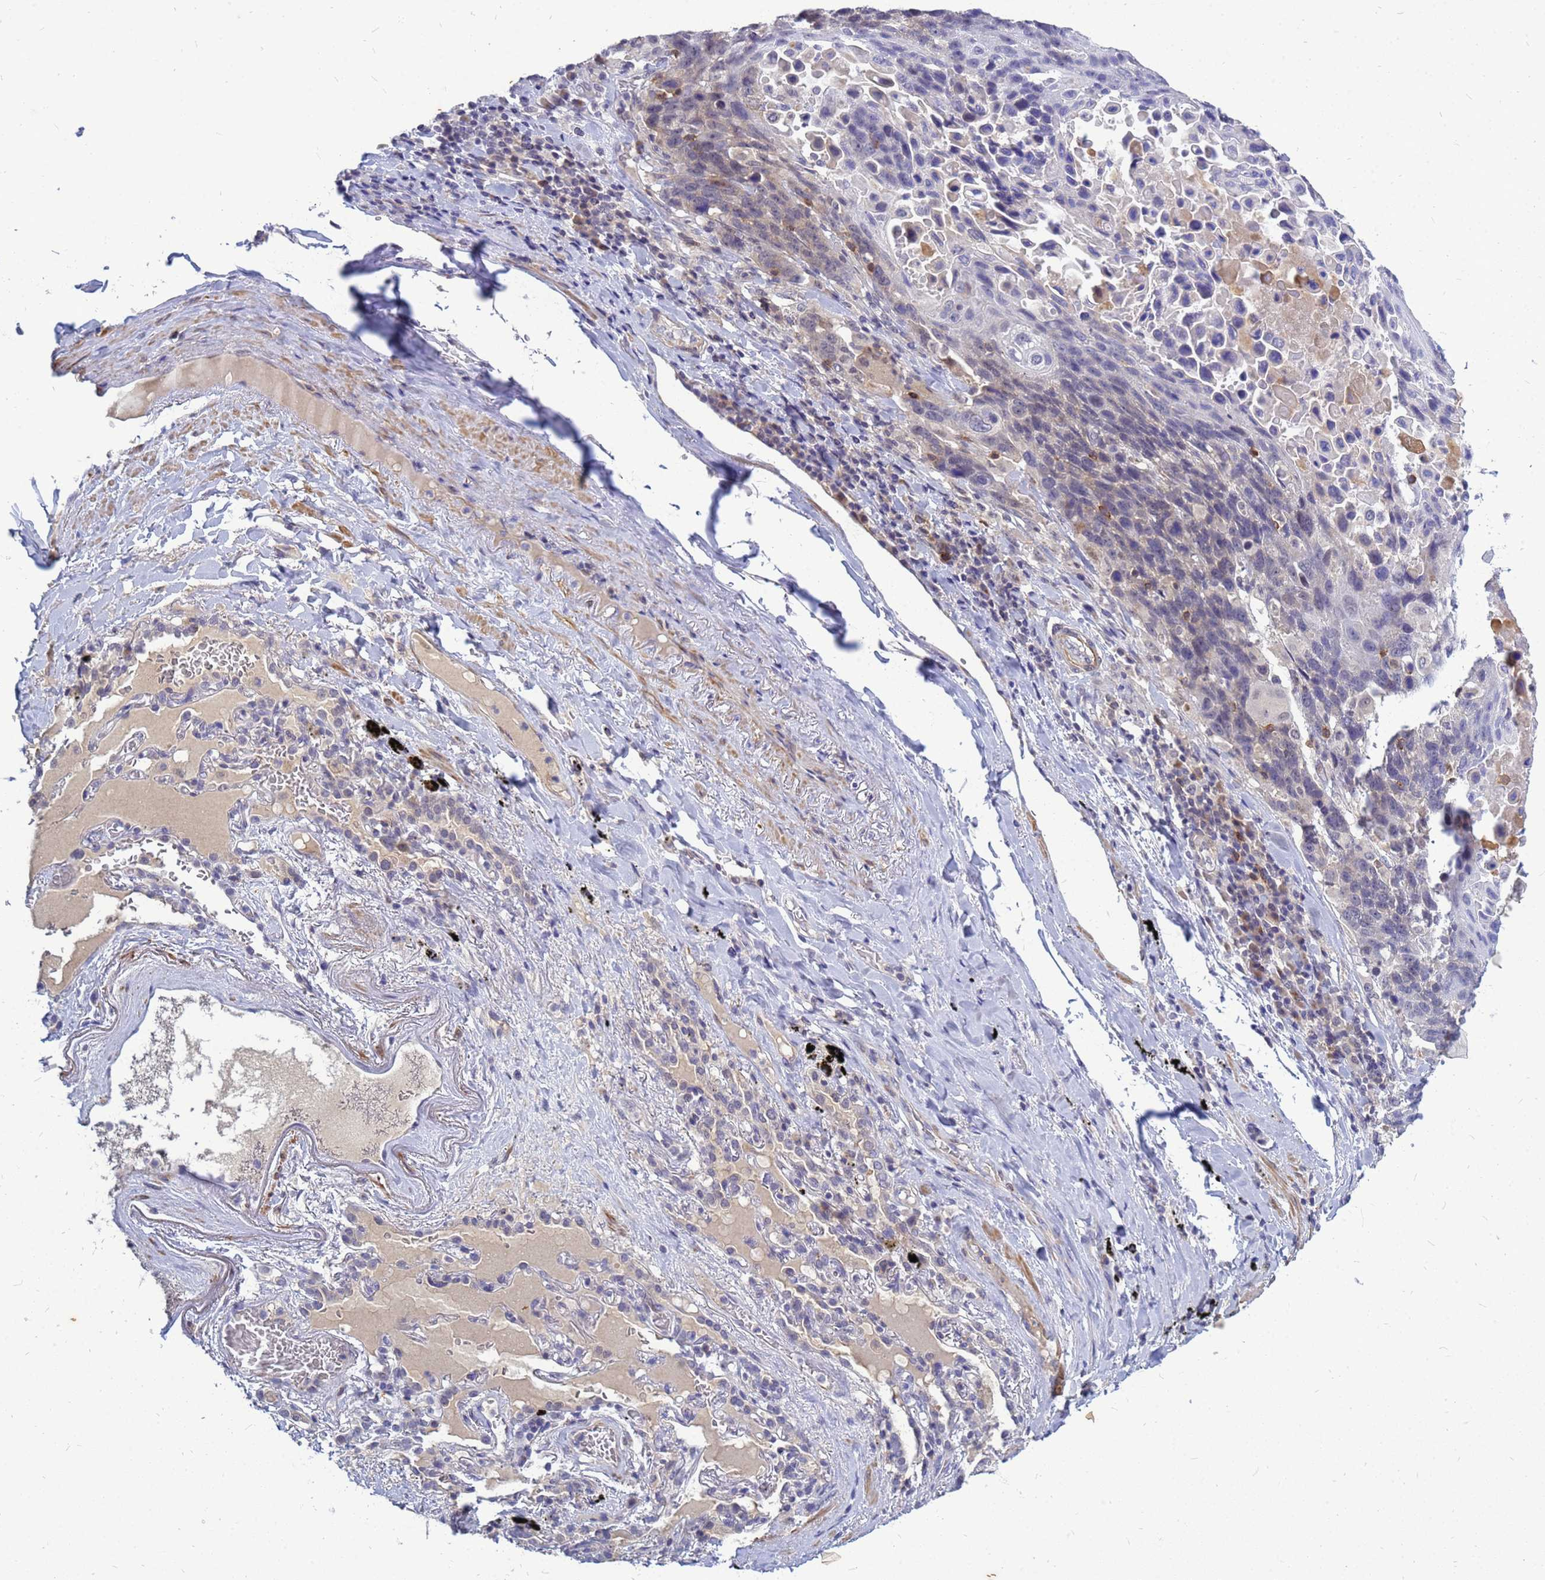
{"staining": {"intensity": "negative", "quantity": "none", "location": "none"}, "tissue": "lung cancer", "cell_type": "Tumor cells", "image_type": "cancer", "snomed": [{"axis": "morphology", "description": "Squamous cell carcinoma, NOS"}, {"axis": "topography", "description": "Lung"}], "caption": "High magnification brightfield microscopy of squamous cell carcinoma (lung) stained with DAB (3,3'-diaminobenzidine) (brown) and counterstained with hematoxylin (blue): tumor cells show no significant expression.", "gene": "SRGAP3", "patient": {"sex": "male", "age": 66}}